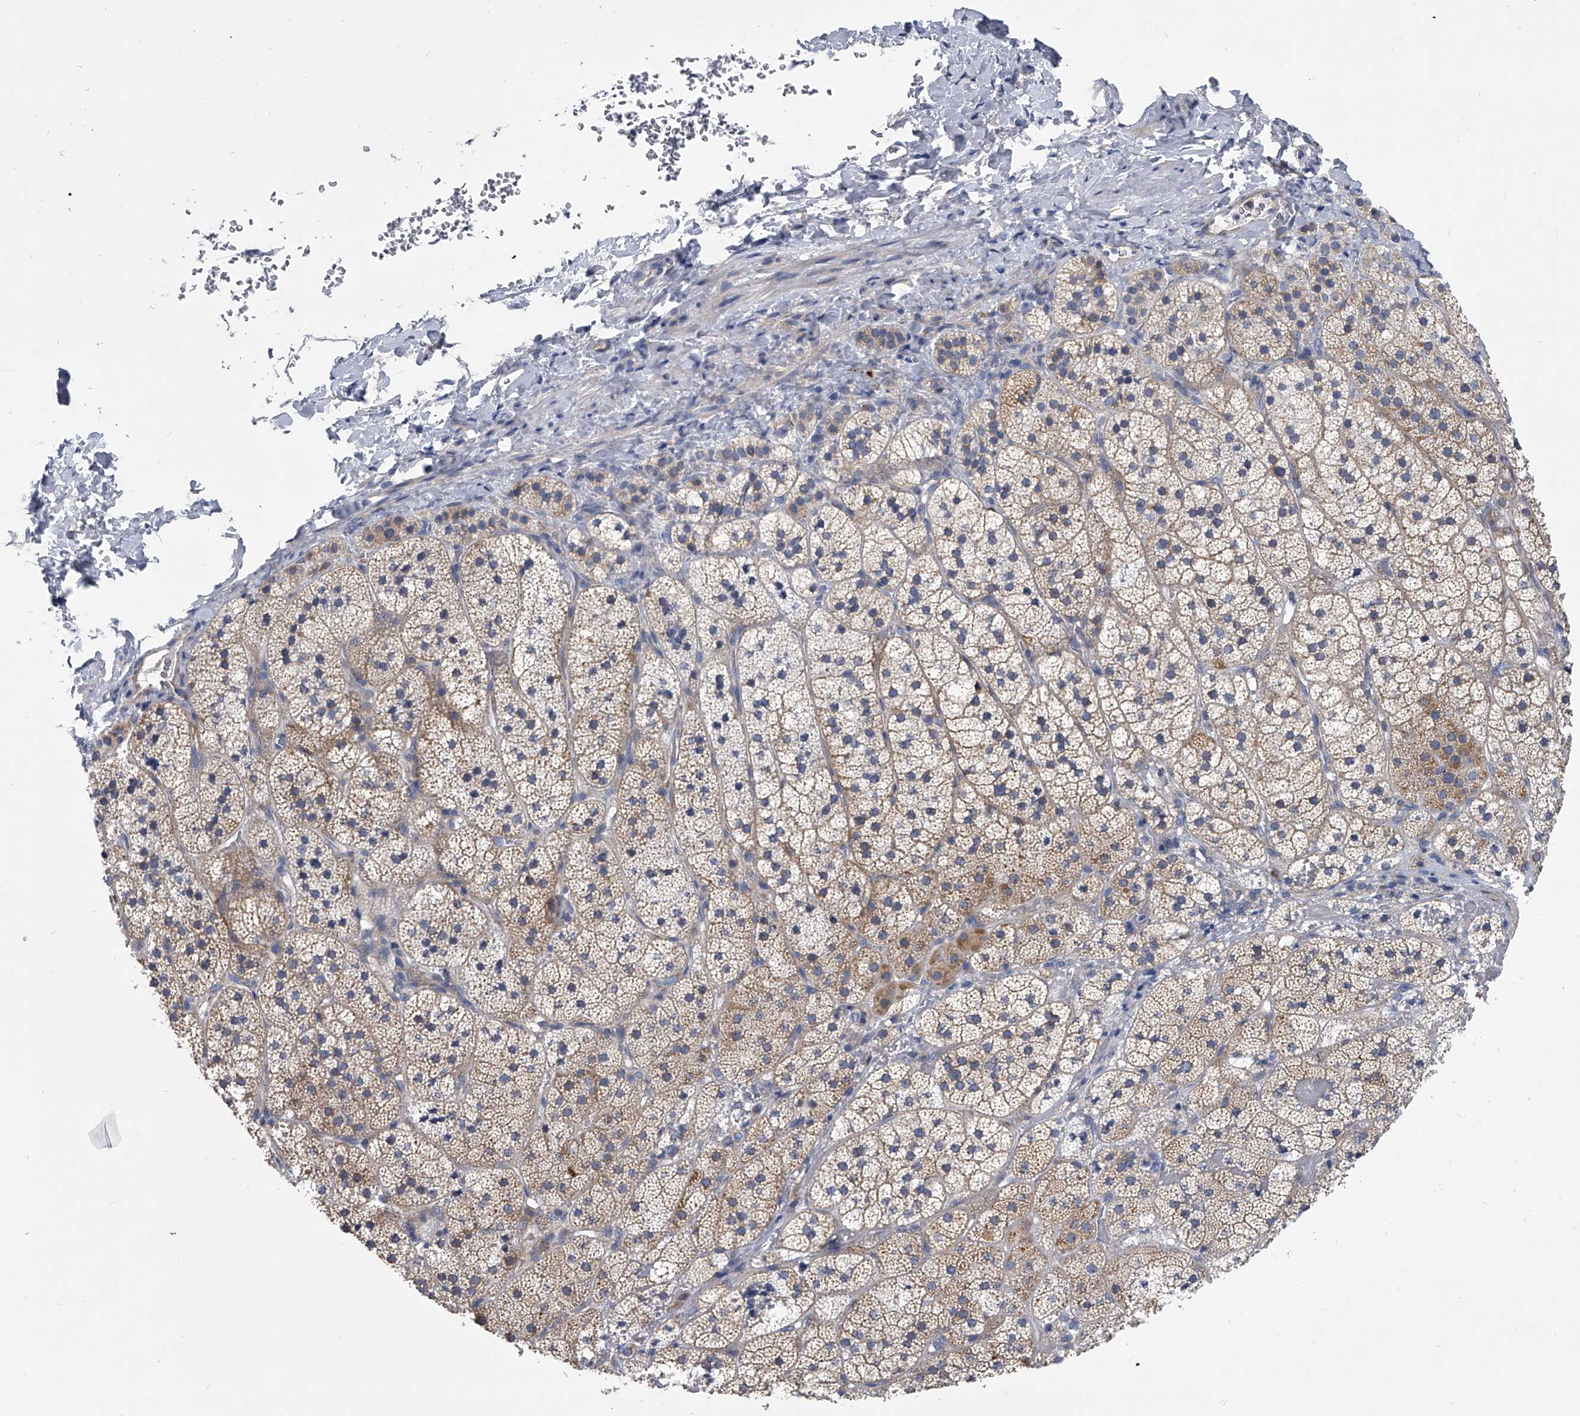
{"staining": {"intensity": "moderate", "quantity": ">75%", "location": "cytoplasmic/membranous"}, "tissue": "adrenal gland", "cell_type": "Glandular cells", "image_type": "normal", "snomed": [{"axis": "morphology", "description": "Normal tissue, NOS"}, {"axis": "topography", "description": "Adrenal gland"}], "caption": "Immunohistochemistry (IHC) (DAB) staining of unremarkable adrenal gland shows moderate cytoplasmic/membranous protein positivity in about >75% of glandular cells.", "gene": "SPP1", "patient": {"sex": "female", "age": 44}}